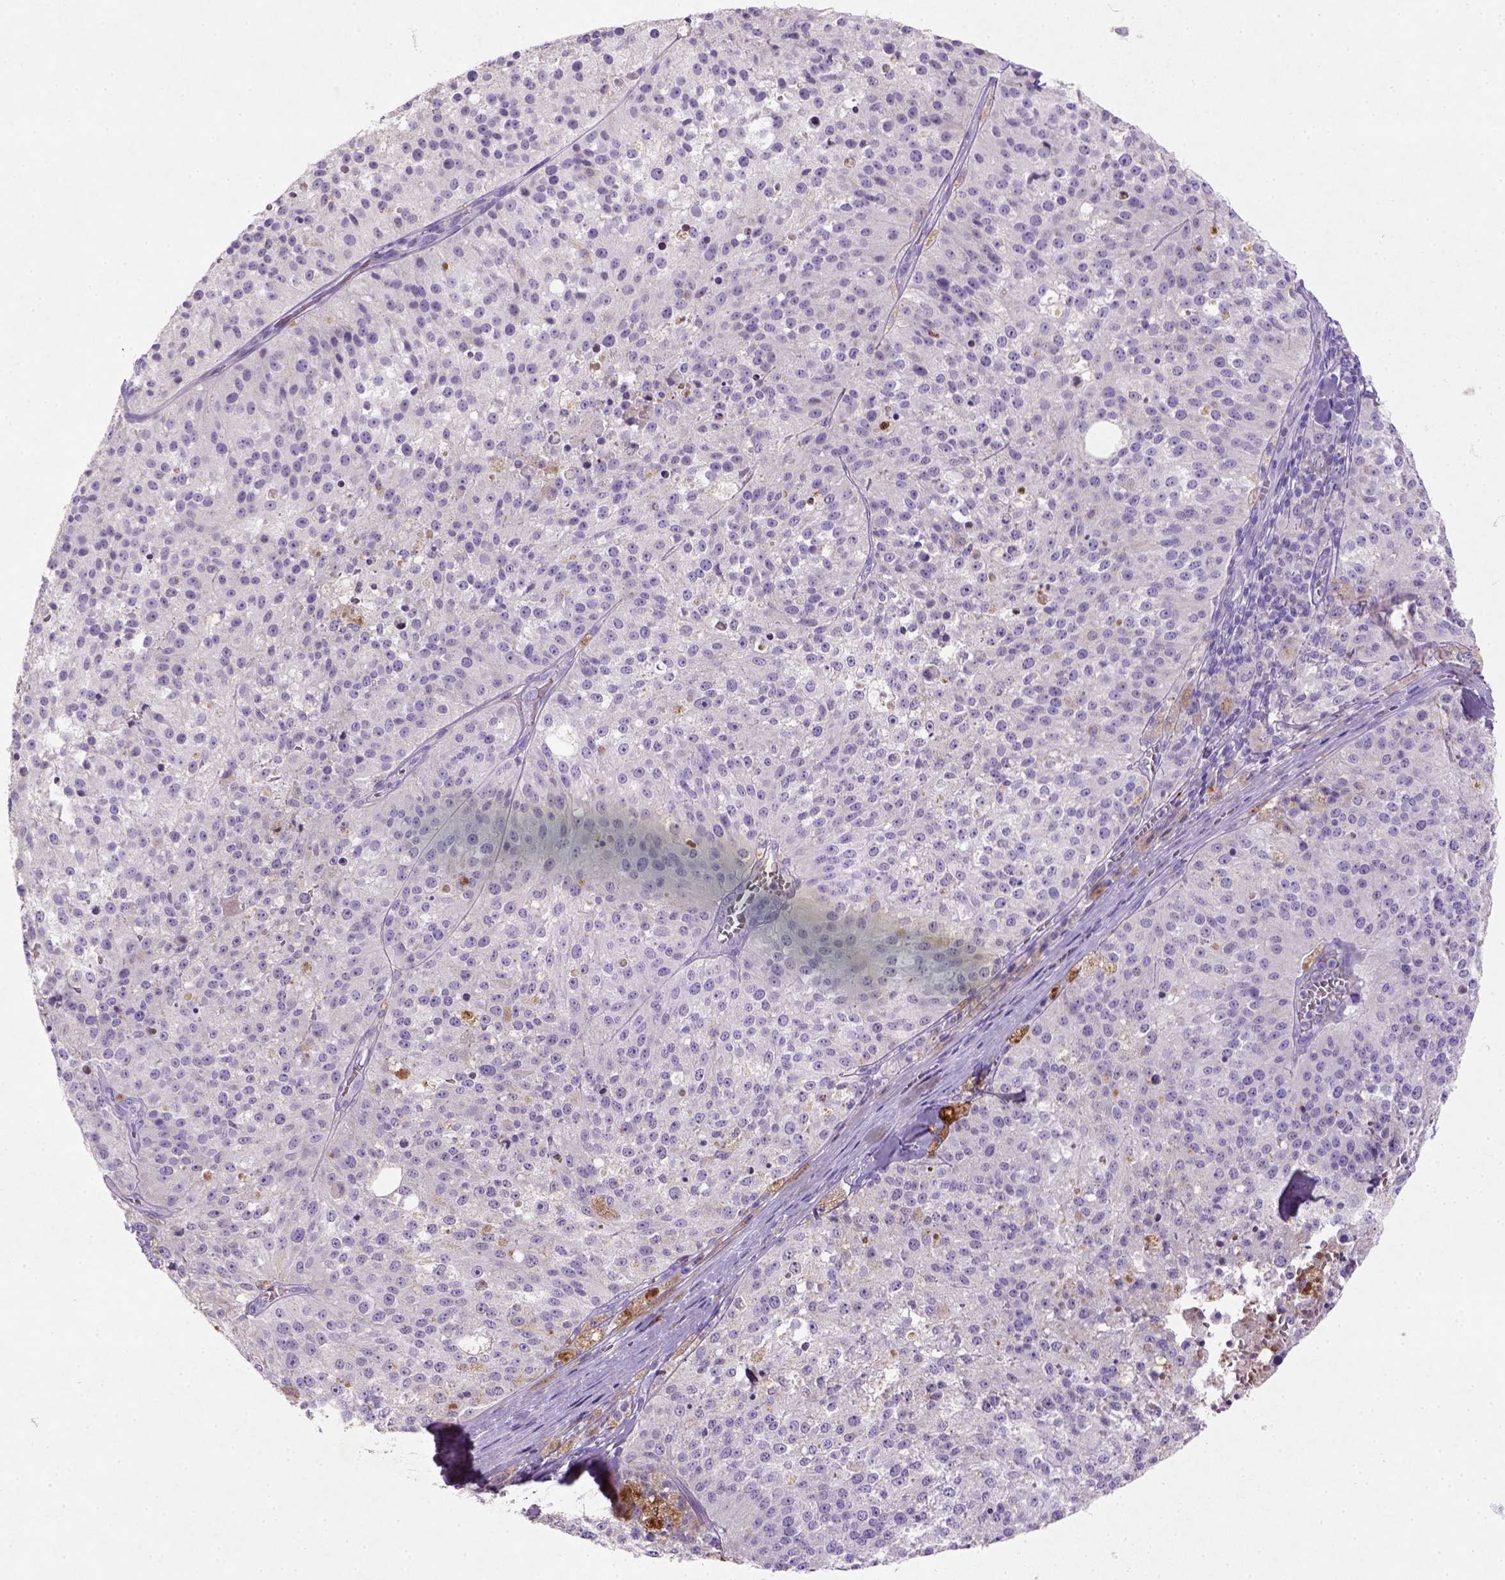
{"staining": {"intensity": "negative", "quantity": "none", "location": "none"}, "tissue": "melanoma", "cell_type": "Tumor cells", "image_type": "cancer", "snomed": [{"axis": "morphology", "description": "Malignant melanoma, Metastatic site"}, {"axis": "topography", "description": "Lymph node"}], "caption": "Tumor cells are negative for protein expression in human malignant melanoma (metastatic site). (DAB (3,3'-diaminobenzidine) immunohistochemistry, high magnification).", "gene": "NUDT2", "patient": {"sex": "female", "age": 64}}